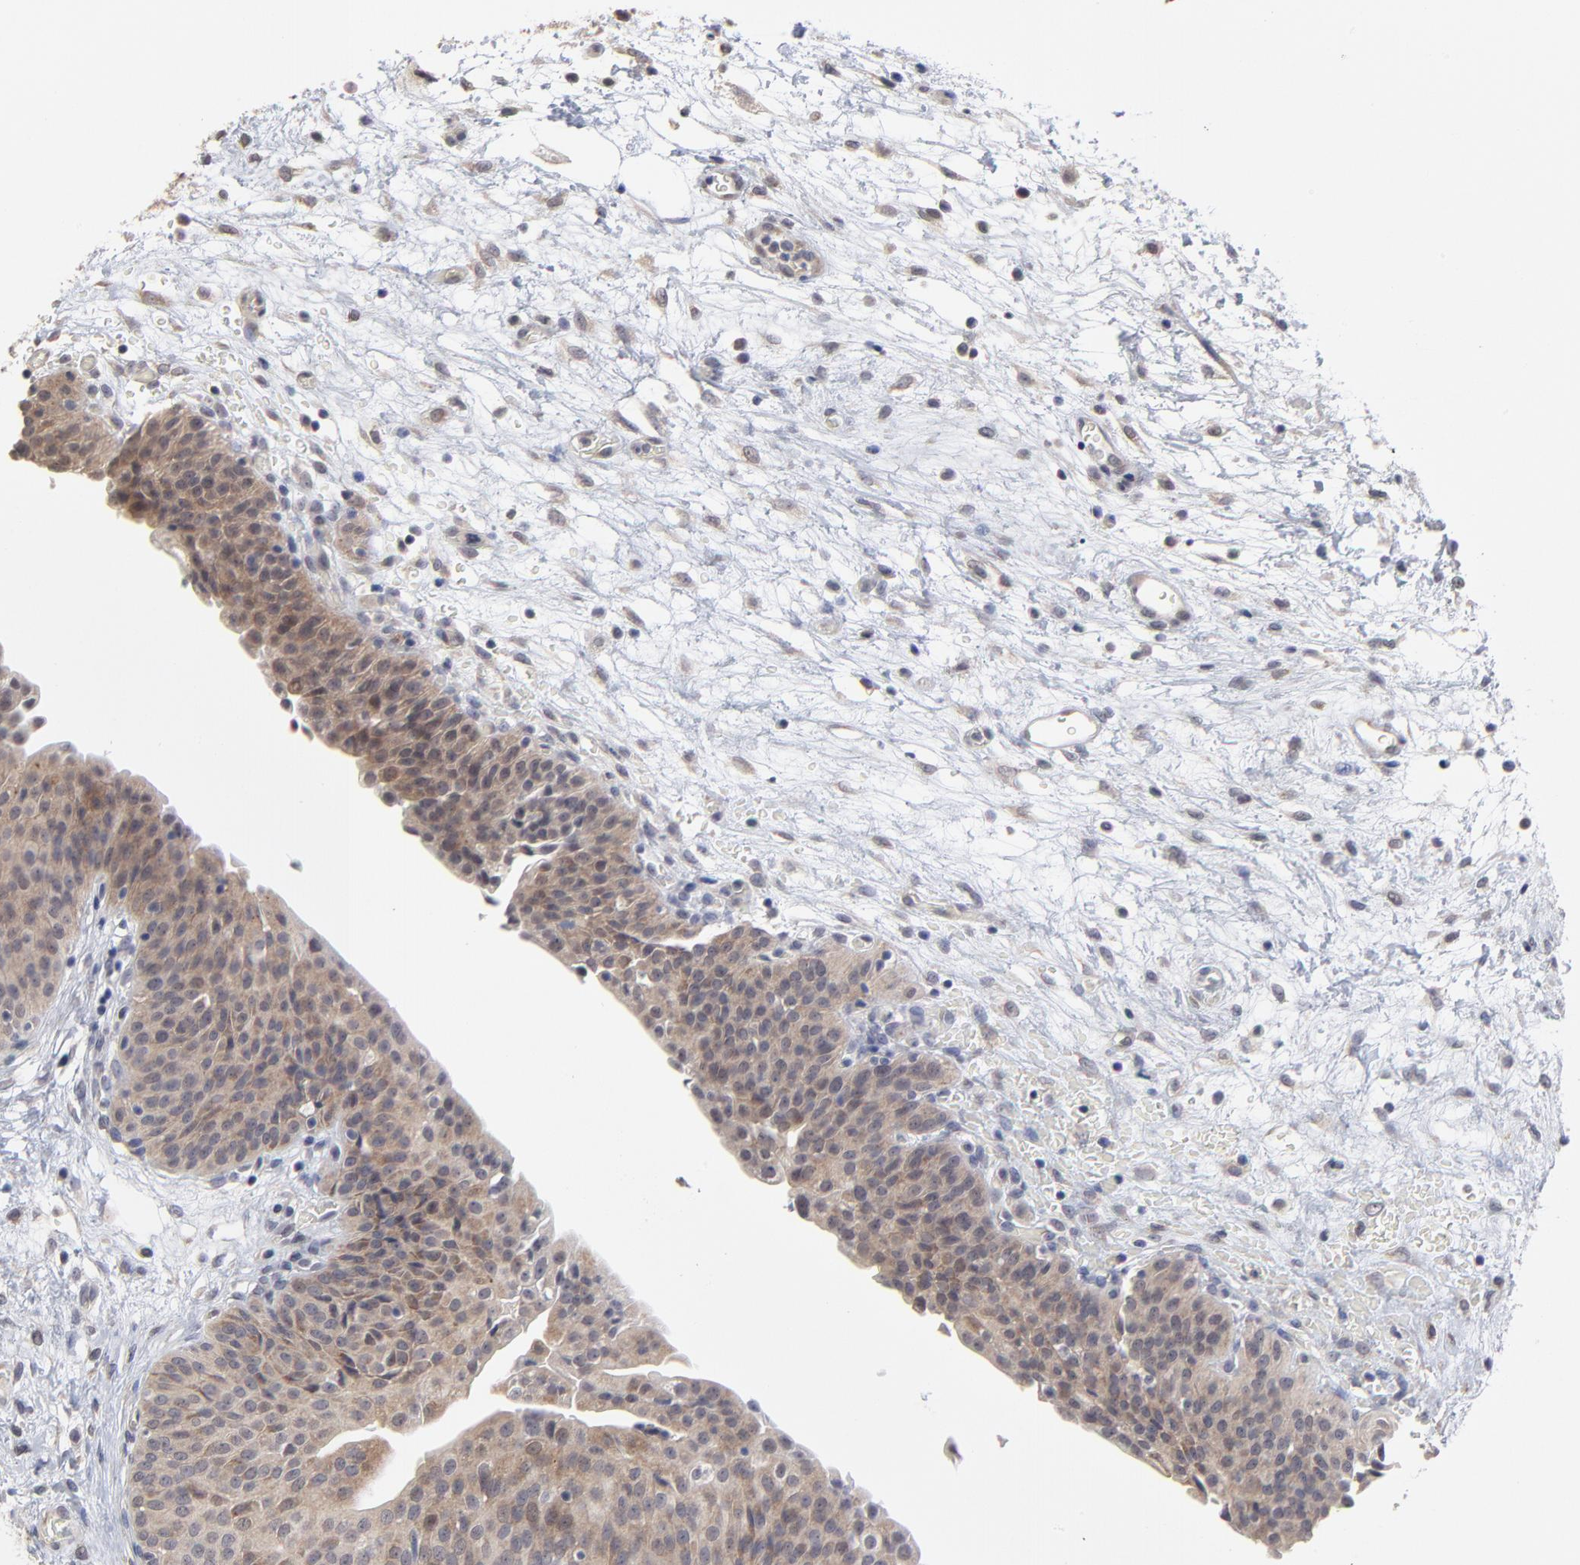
{"staining": {"intensity": "moderate", "quantity": ">75%", "location": "cytoplasmic/membranous"}, "tissue": "urinary bladder", "cell_type": "Urothelial cells", "image_type": "normal", "snomed": [{"axis": "morphology", "description": "Normal tissue, NOS"}, {"axis": "topography", "description": "Smooth muscle"}, {"axis": "topography", "description": "Urinary bladder"}], "caption": "Immunohistochemical staining of benign human urinary bladder reveals medium levels of moderate cytoplasmic/membranous positivity in about >75% of urothelial cells. (brown staining indicates protein expression, while blue staining denotes nuclei).", "gene": "MAGEA10", "patient": {"sex": "male", "age": 35}}